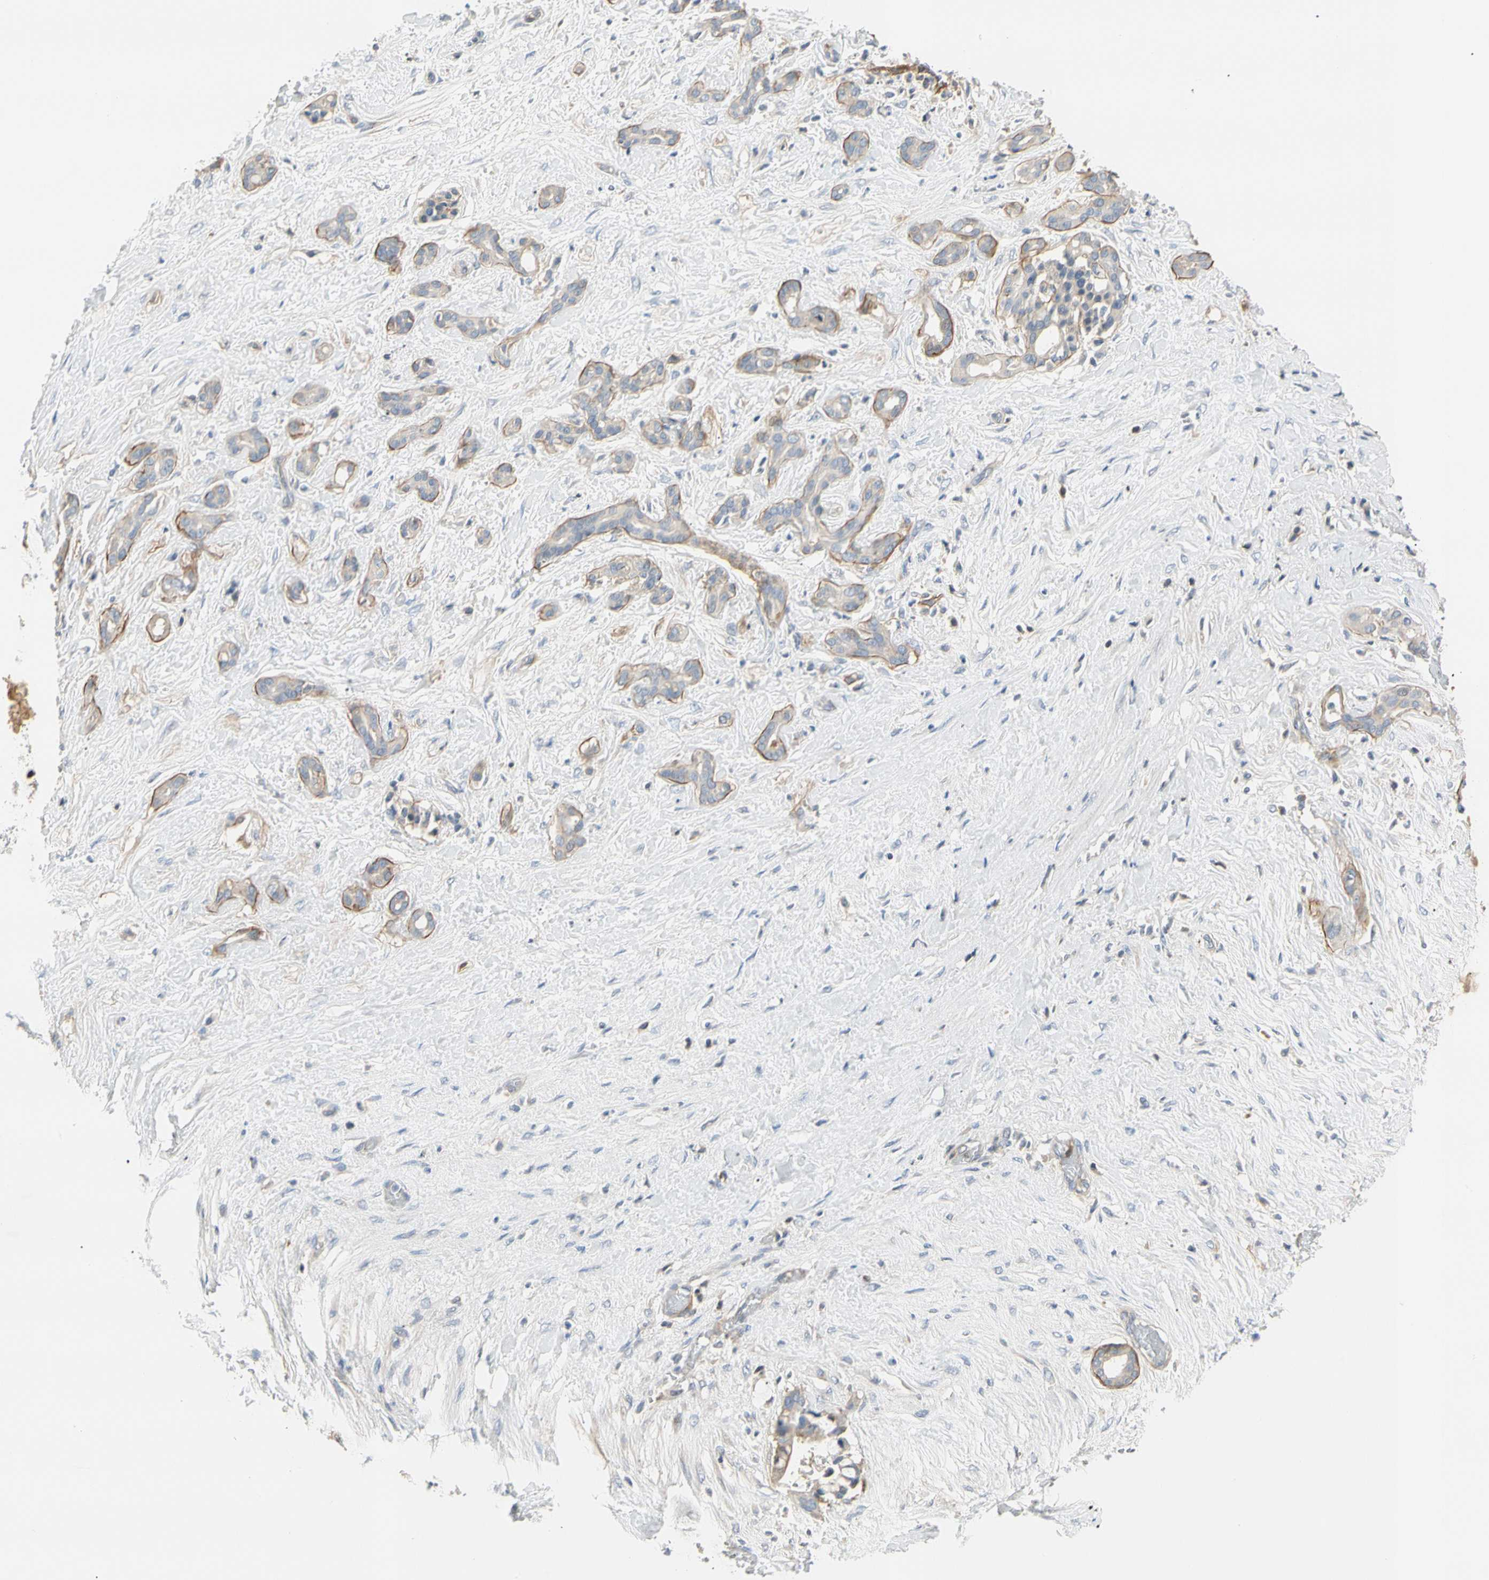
{"staining": {"intensity": "moderate", "quantity": "25%-75%", "location": "cytoplasmic/membranous"}, "tissue": "pancreatic cancer", "cell_type": "Tumor cells", "image_type": "cancer", "snomed": [{"axis": "morphology", "description": "Adenocarcinoma, NOS"}, {"axis": "topography", "description": "Pancreas"}], "caption": "This is a micrograph of immunohistochemistry (IHC) staining of adenocarcinoma (pancreatic), which shows moderate positivity in the cytoplasmic/membranous of tumor cells.", "gene": "TNFRSF18", "patient": {"sex": "male", "age": 41}}